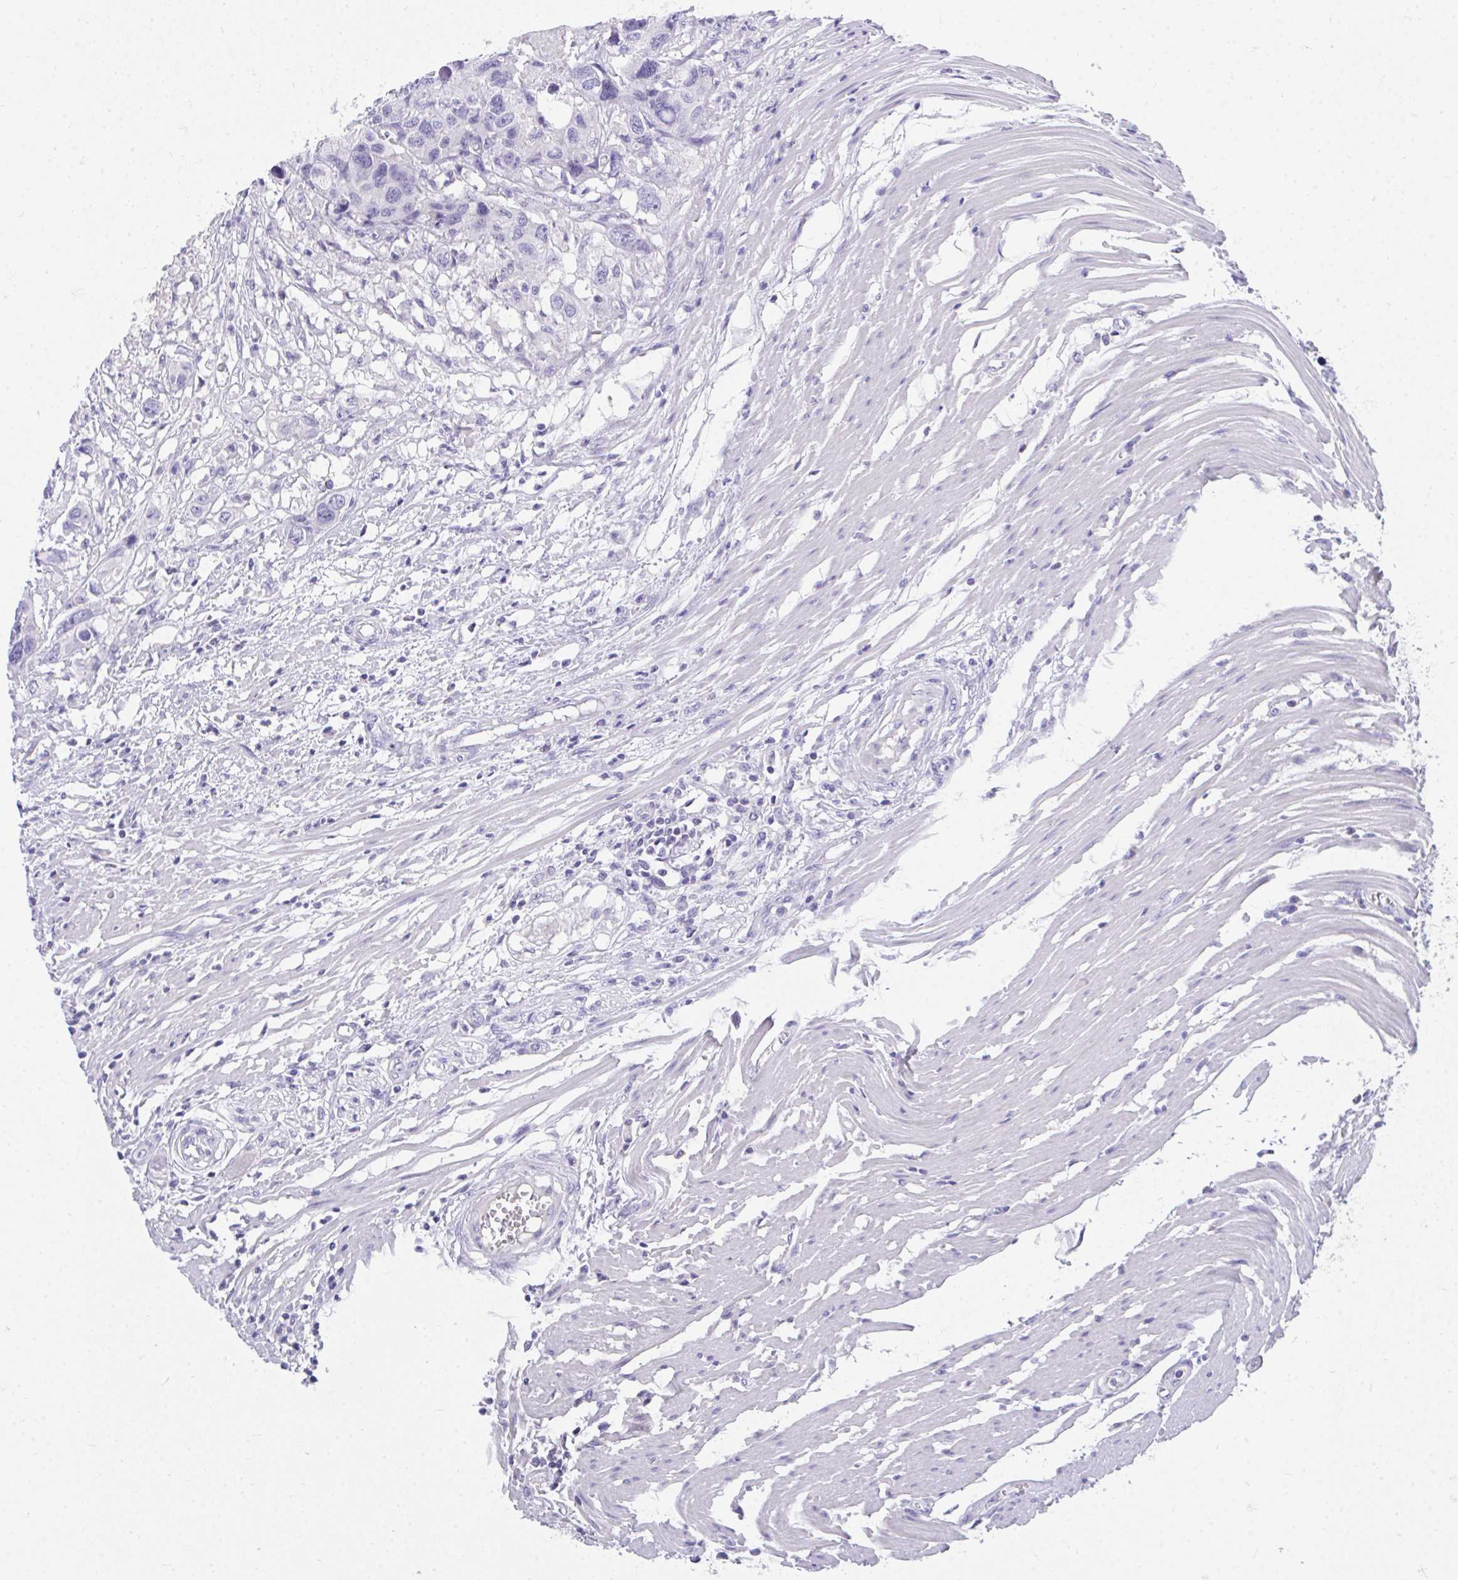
{"staining": {"intensity": "negative", "quantity": "none", "location": "none"}, "tissue": "colorectal cancer", "cell_type": "Tumor cells", "image_type": "cancer", "snomed": [{"axis": "morphology", "description": "Adenocarcinoma, NOS"}, {"axis": "topography", "description": "Colon"}], "caption": "IHC histopathology image of neoplastic tissue: human colorectal cancer stained with DAB (3,3'-diaminobenzidine) shows no significant protein positivity in tumor cells.", "gene": "COA5", "patient": {"sex": "male", "age": 77}}